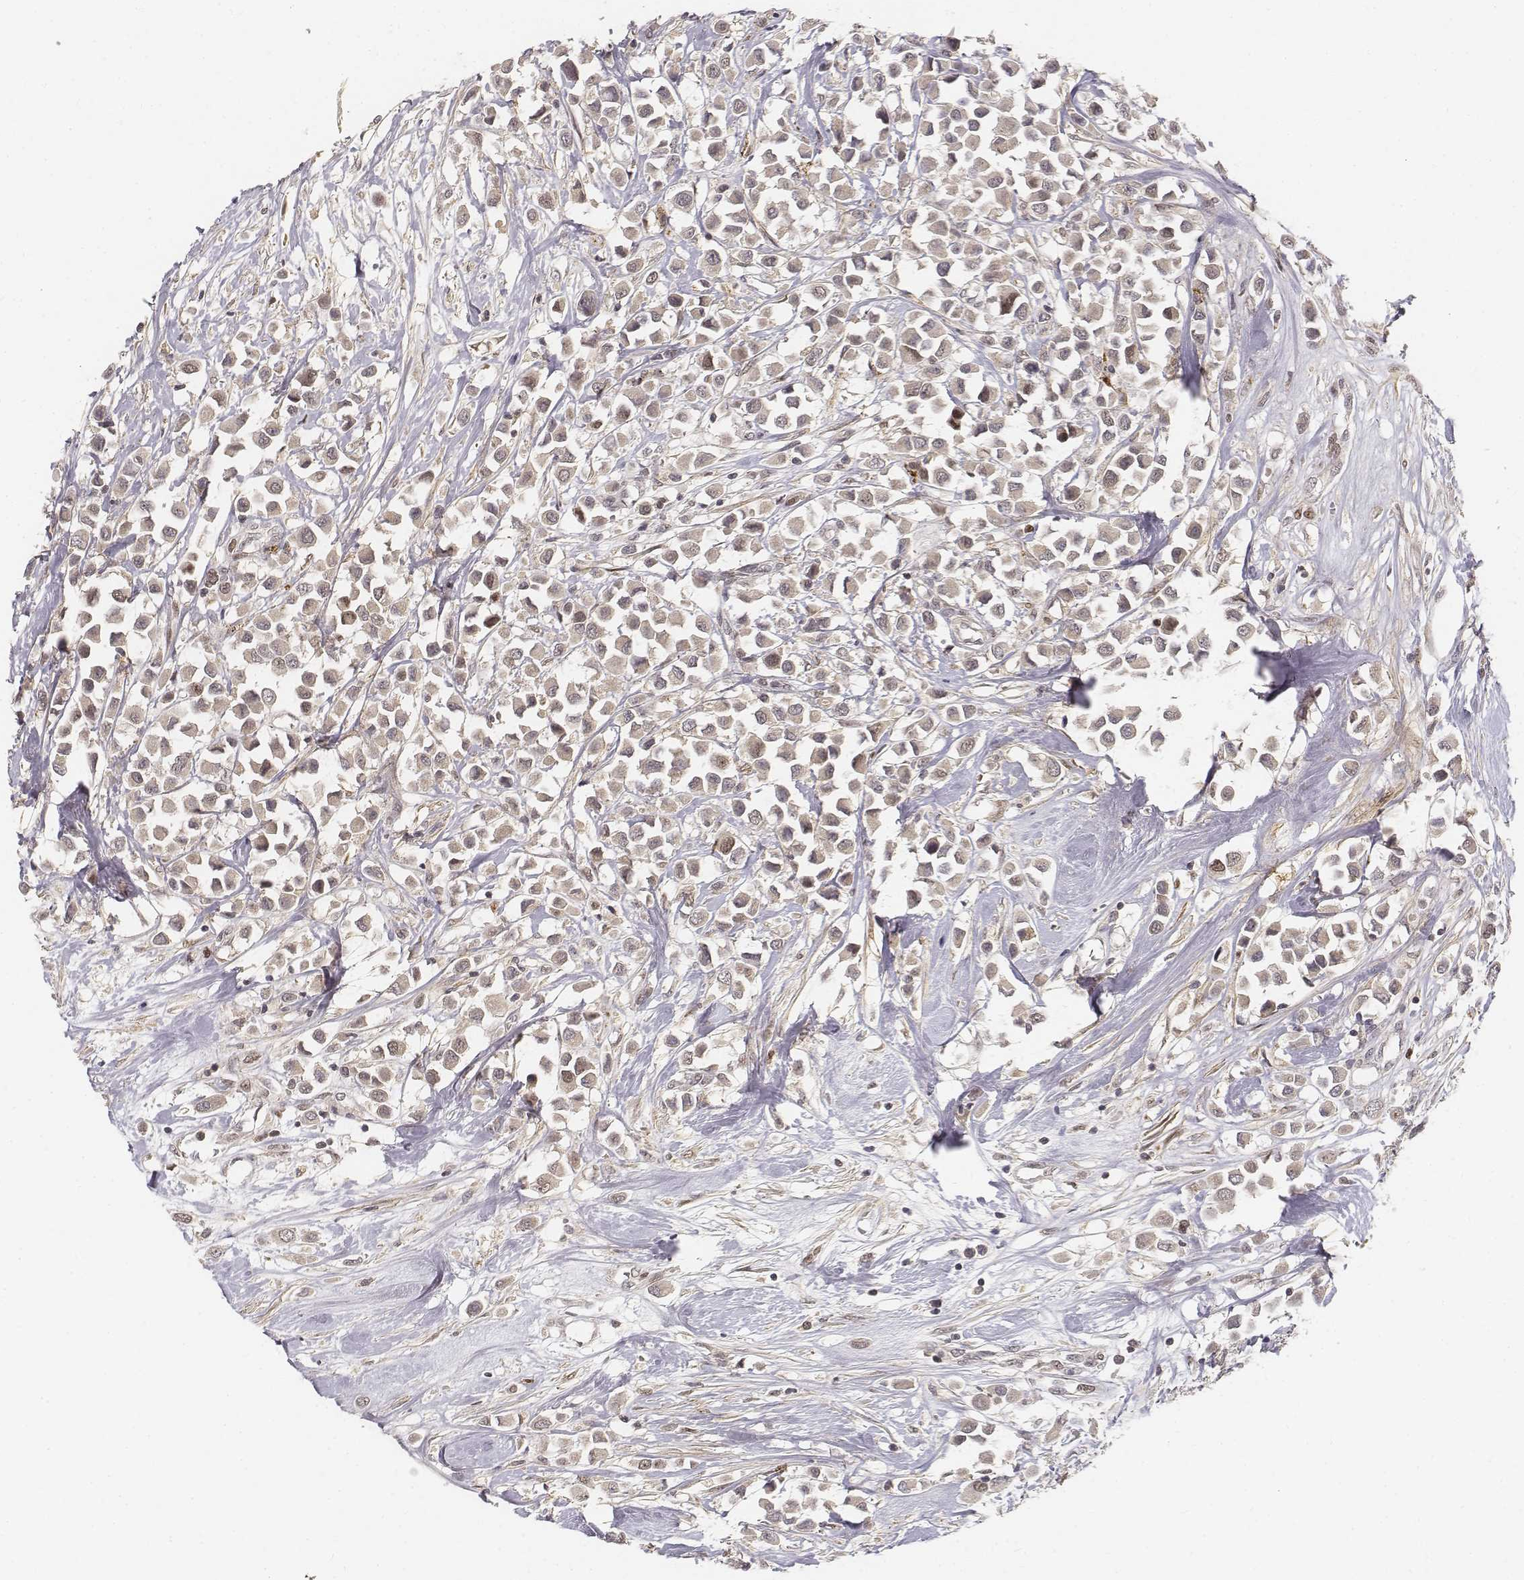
{"staining": {"intensity": "weak", "quantity": "<25%", "location": "nuclear"}, "tissue": "breast cancer", "cell_type": "Tumor cells", "image_type": "cancer", "snomed": [{"axis": "morphology", "description": "Duct carcinoma"}, {"axis": "topography", "description": "Breast"}], "caption": "Immunohistochemical staining of human breast cancer reveals no significant expression in tumor cells.", "gene": "FANCD2", "patient": {"sex": "female", "age": 61}}